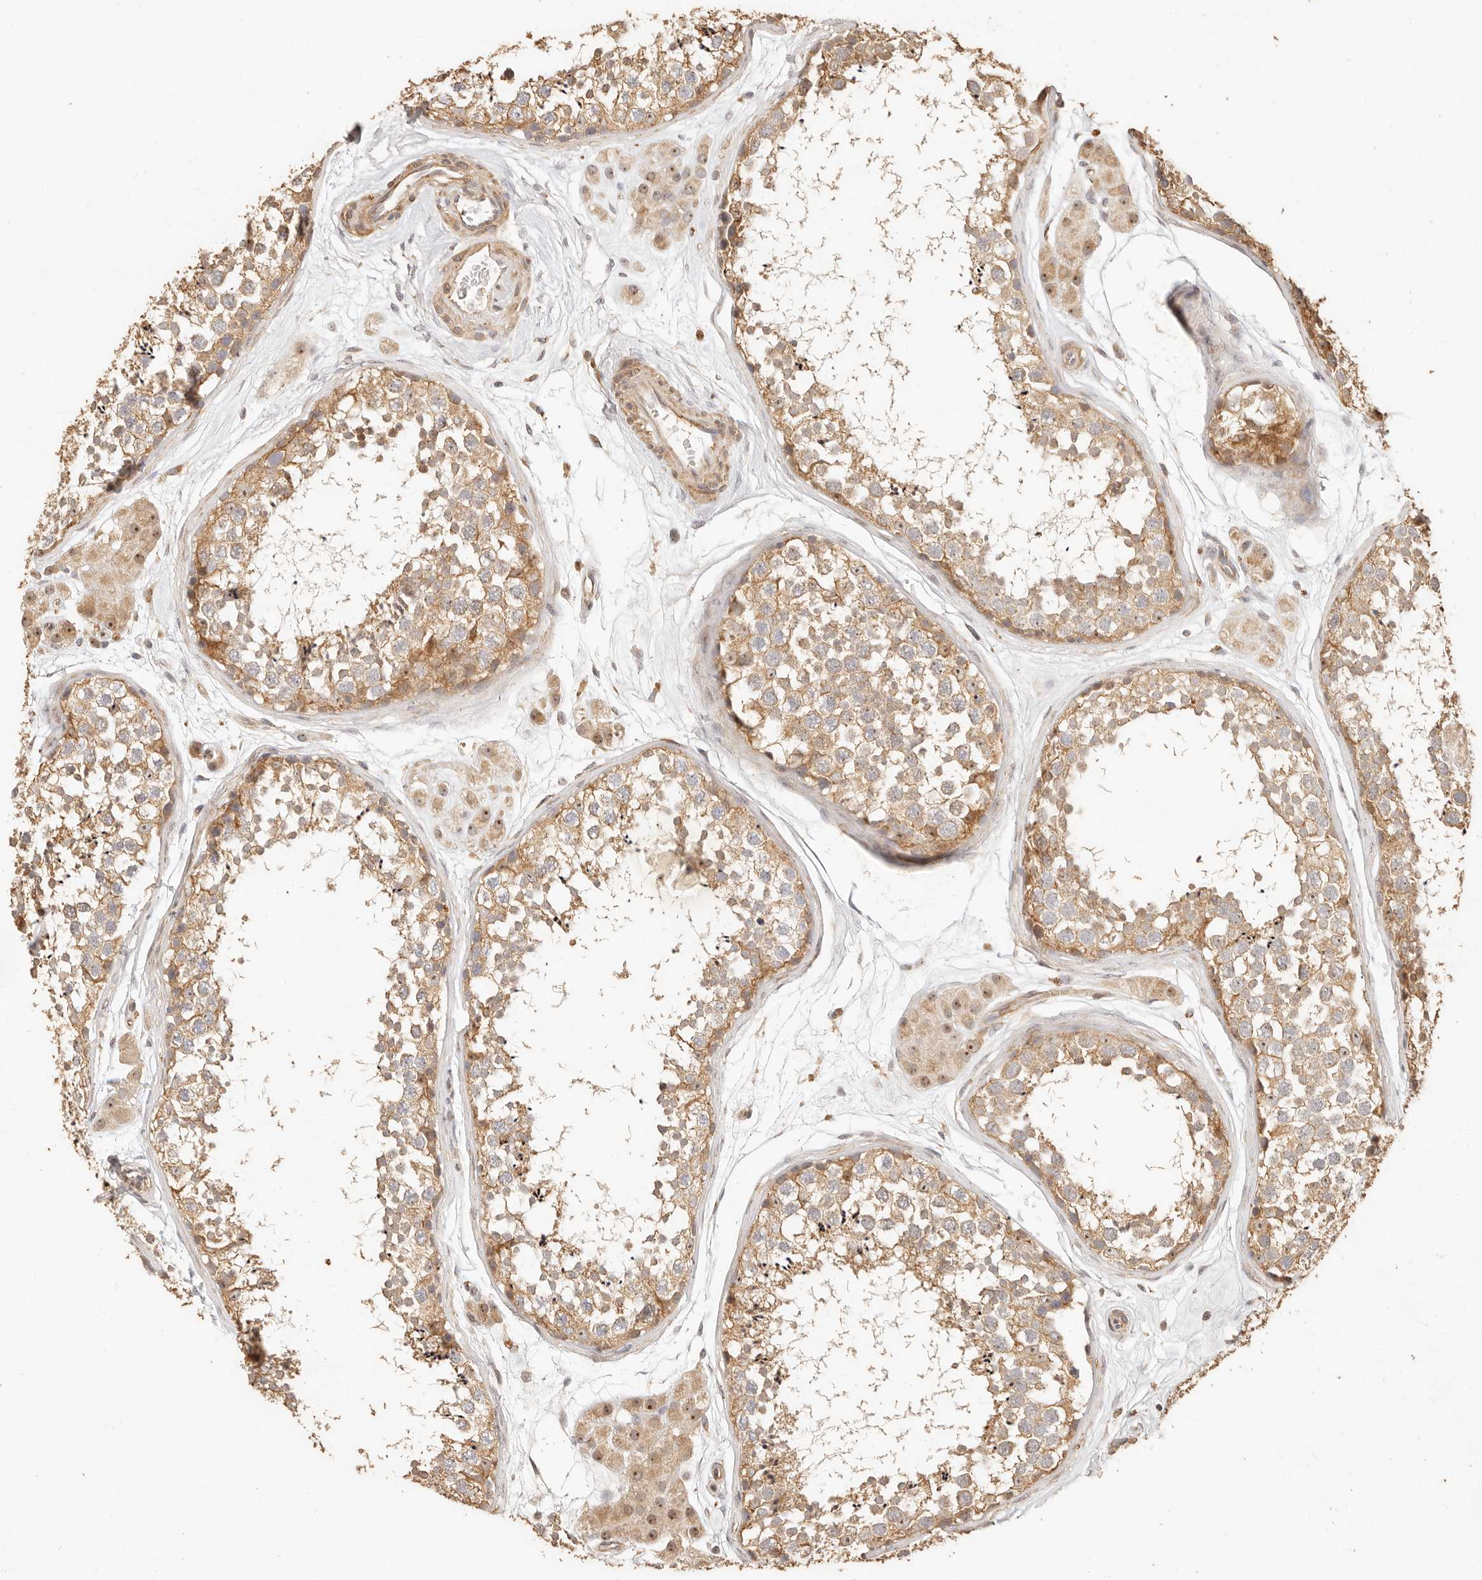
{"staining": {"intensity": "moderate", "quantity": ">75%", "location": "cytoplasmic/membranous"}, "tissue": "testis", "cell_type": "Cells in seminiferous ducts", "image_type": "normal", "snomed": [{"axis": "morphology", "description": "Normal tissue, NOS"}, {"axis": "topography", "description": "Testis"}], "caption": "Protein staining by IHC exhibits moderate cytoplasmic/membranous staining in approximately >75% of cells in seminiferous ducts in unremarkable testis.", "gene": "PTPN22", "patient": {"sex": "male", "age": 56}}